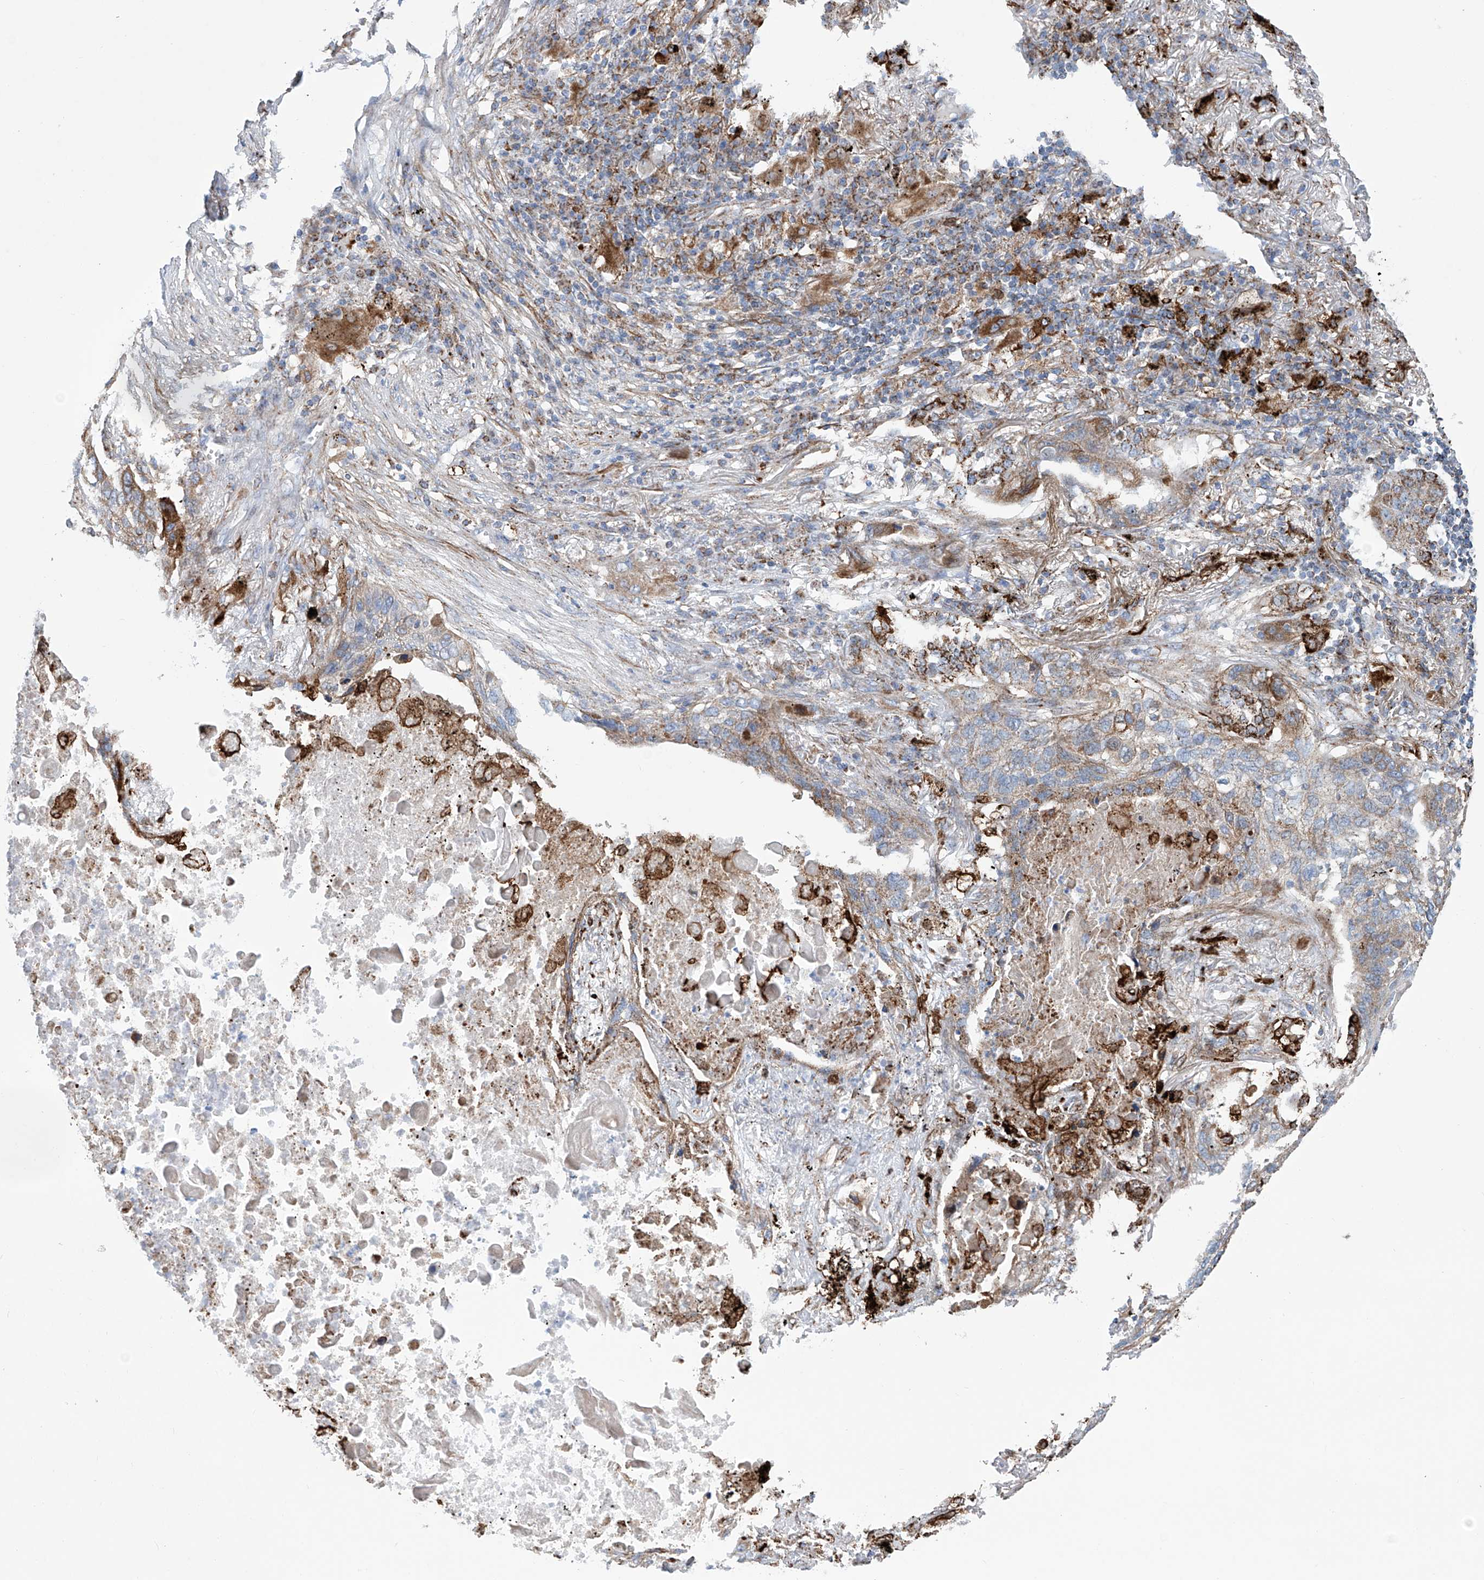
{"staining": {"intensity": "moderate", "quantity": "25%-75%", "location": "cytoplasmic/membranous"}, "tissue": "lung cancer", "cell_type": "Tumor cells", "image_type": "cancer", "snomed": [{"axis": "morphology", "description": "Squamous cell carcinoma, NOS"}, {"axis": "topography", "description": "Lung"}], "caption": "Immunohistochemistry (IHC) histopathology image of lung squamous cell carcinoma stained for a protein (brown), which shows medium levels of moderate cytoplasmic/membranous positivity in approximately 25%-75% of tumor cells.", "gene": "ALDH6A1", "patient": {"sex": "female", "age": 63}}